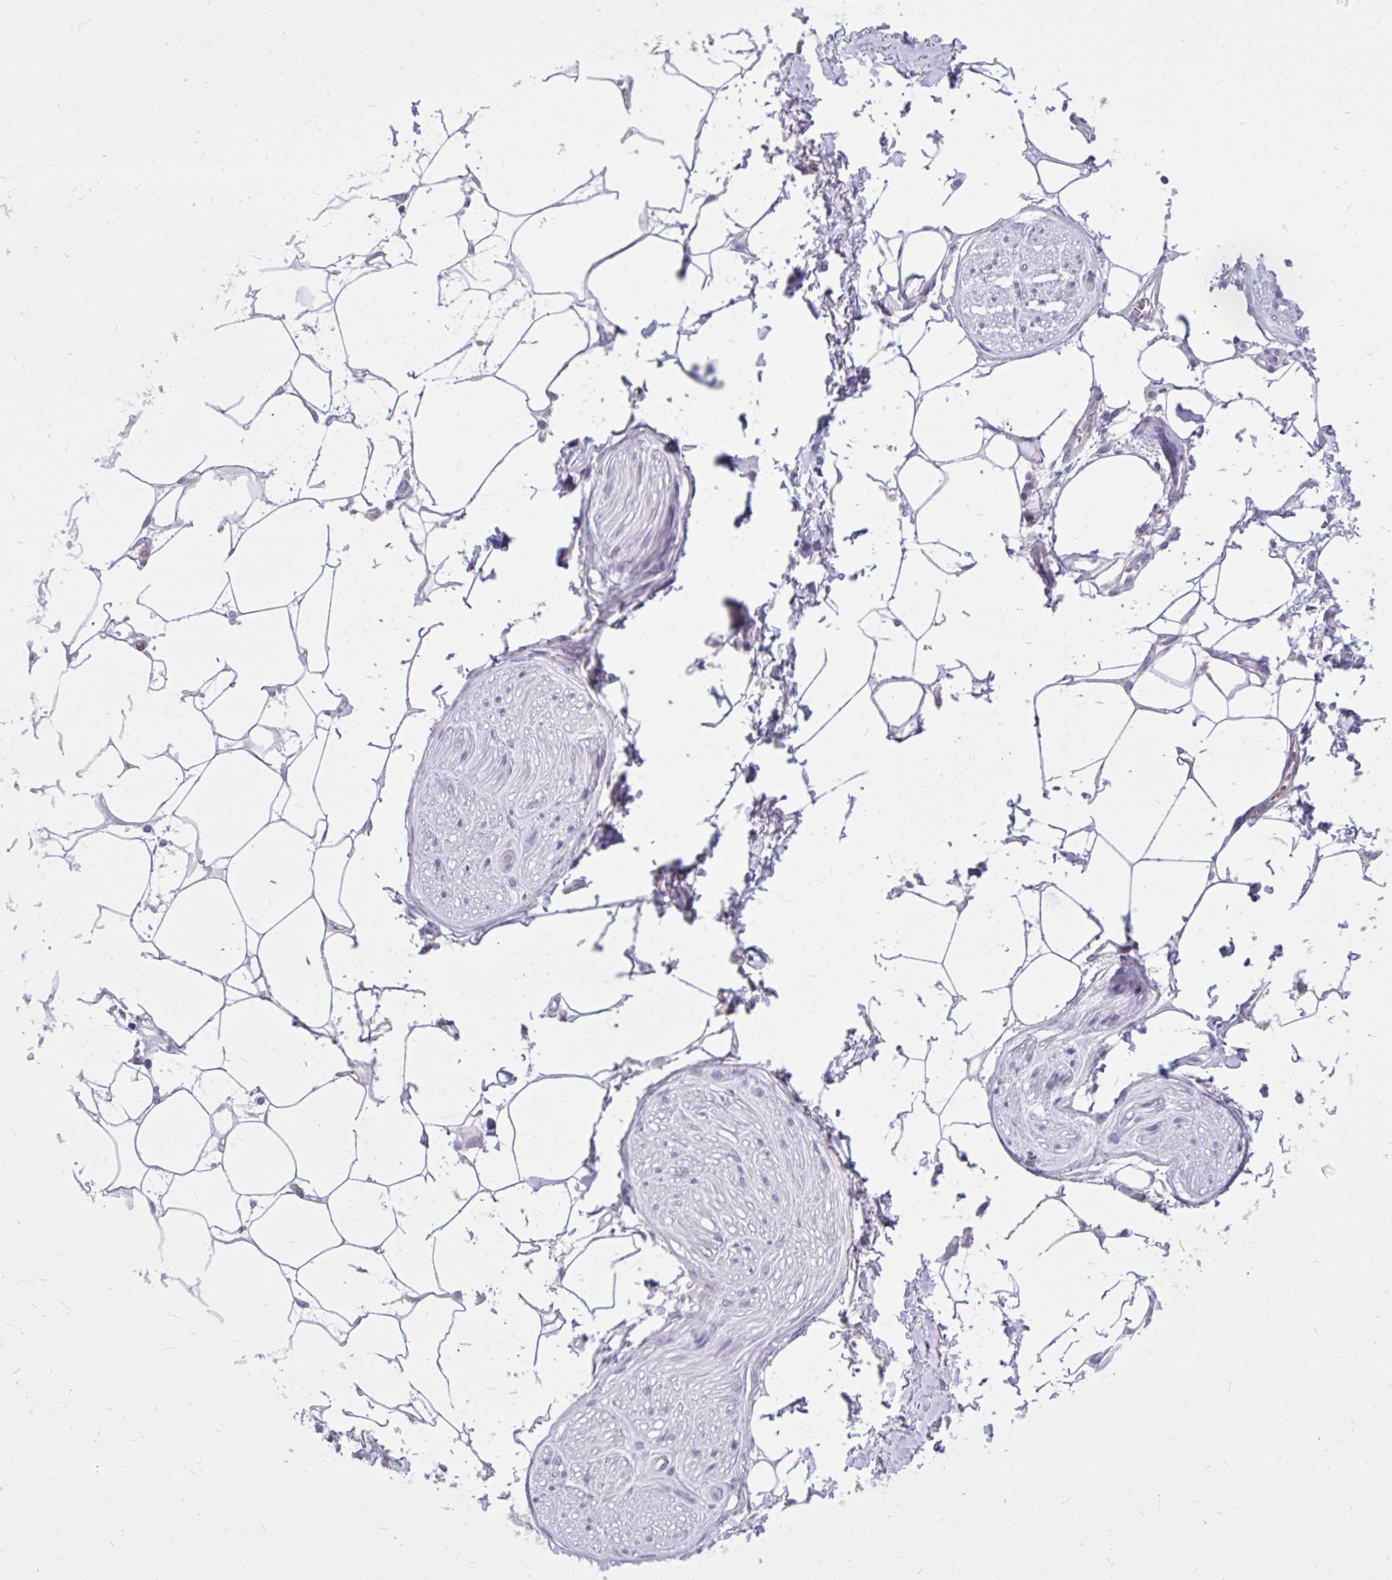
{"staining": {"intensity": "negative", "quantity": "none", "location": "none"}, "tissue": "adipose tissue", "cell_type": "Adipocytes", "image_type": "normal", "snomed": [{"axis": "morphology", "description": "Normal tissue, NOS"}, {"axis": "topography", "description": "Vagina"}, {"axis": "topography", "description": "Peripheral nerve tissue"}], "caption": "Micrograph shows no significant protein staining in adipocytes of benign adipose tissue. (DAB immunohistochemistry (IHC) with hematoxylin counter stain).", "gene": "DPY19L1", "patient": {"sex": "female", "age": 71}}